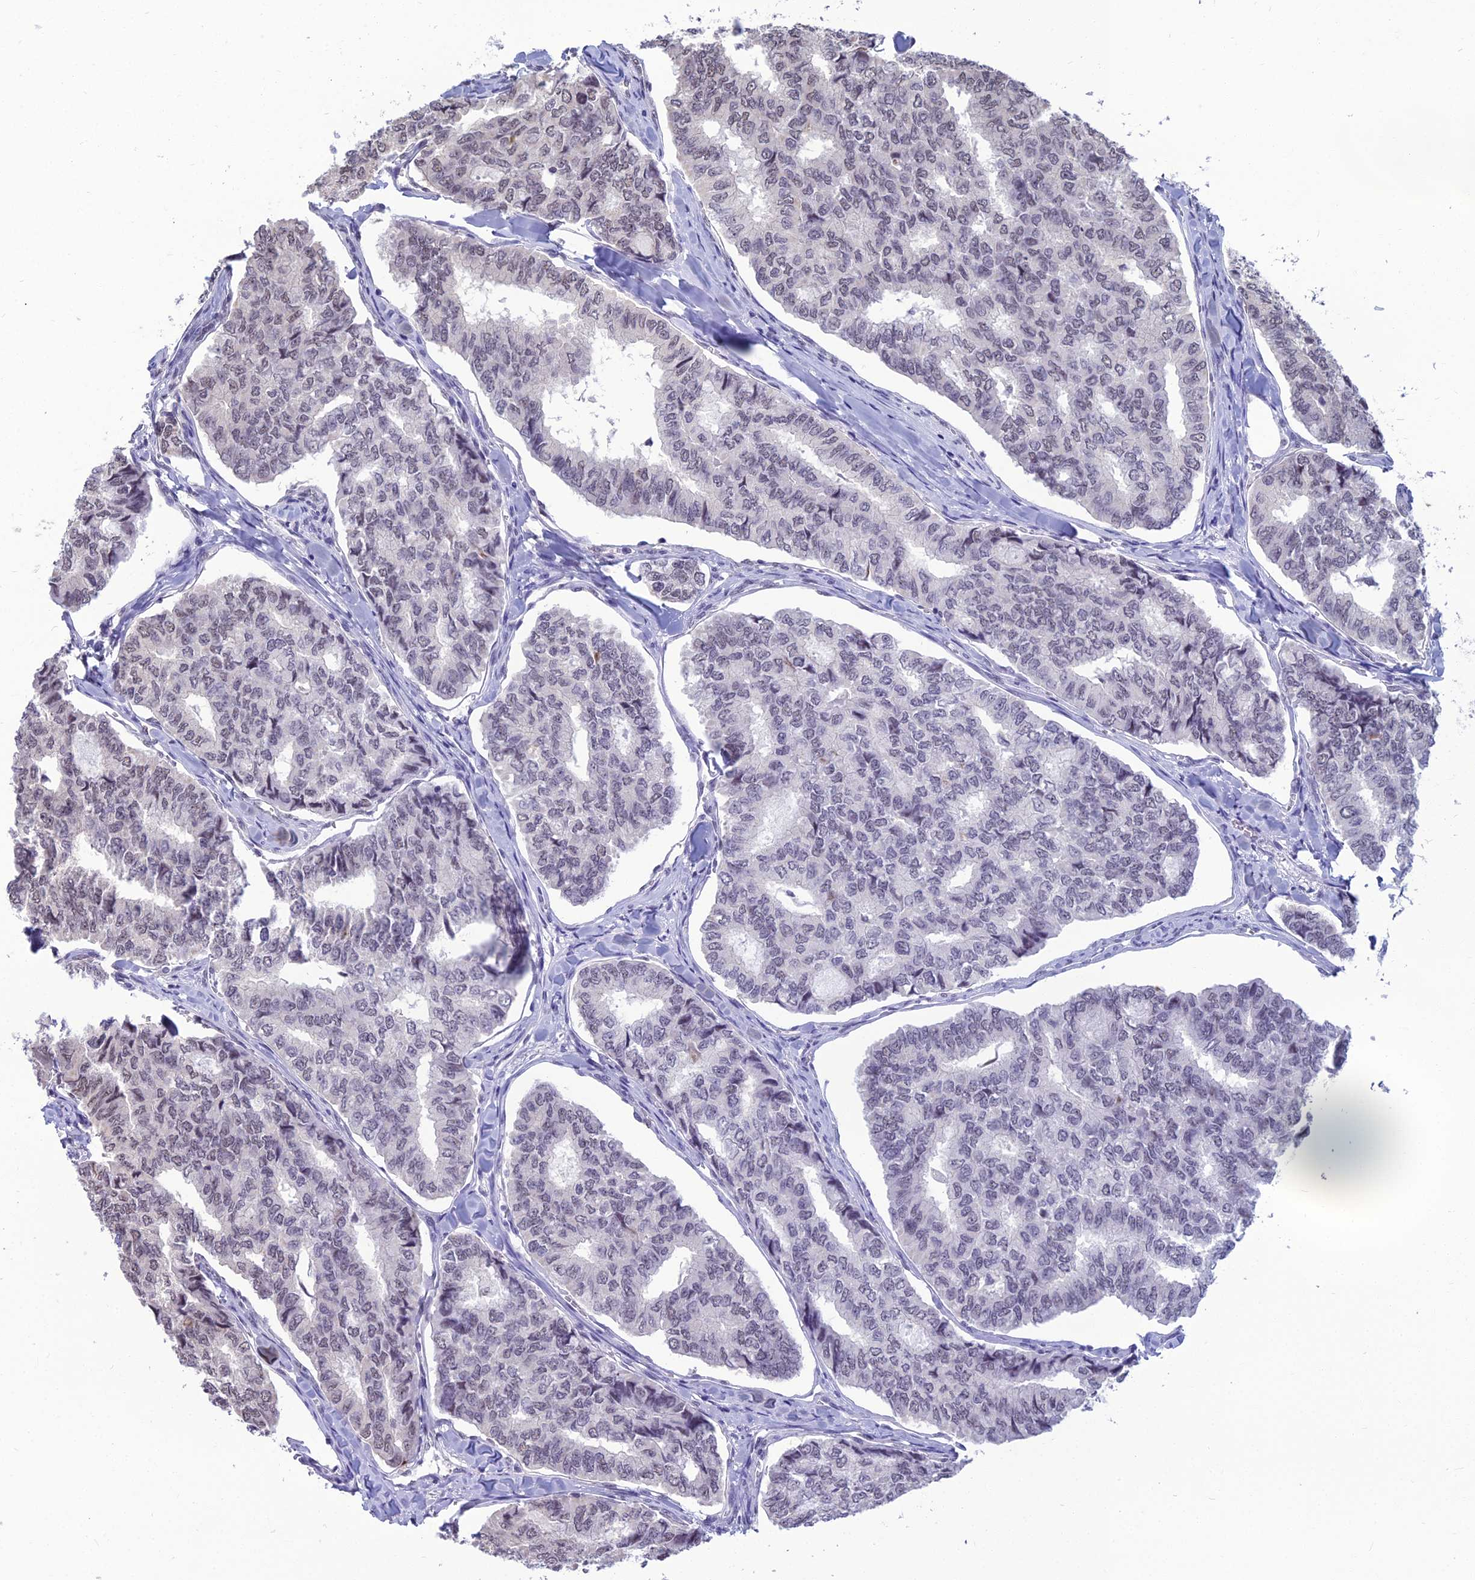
{"staining": {"intensity": "weak", "quantity": "<25%", "location": "nuclear"}, "tissue": "thyroid cancer", "cell_type": "Tumor cells", "image_type": "cancer", "snomed": [{"axis": "morphology", "description": "Papillary adenocarcinoma, NOS"}, {"axis": "topography", "description": "Thyroid gland"}], "caption": "Immunohistochemistry (IHC) micrograph of human thyroid papillary adenocarcinoma stained for a protein (brown), which displays no staining in tumor cells.", "gene": "SRSF7", "patient": {"sex": "female", "age": 35}}